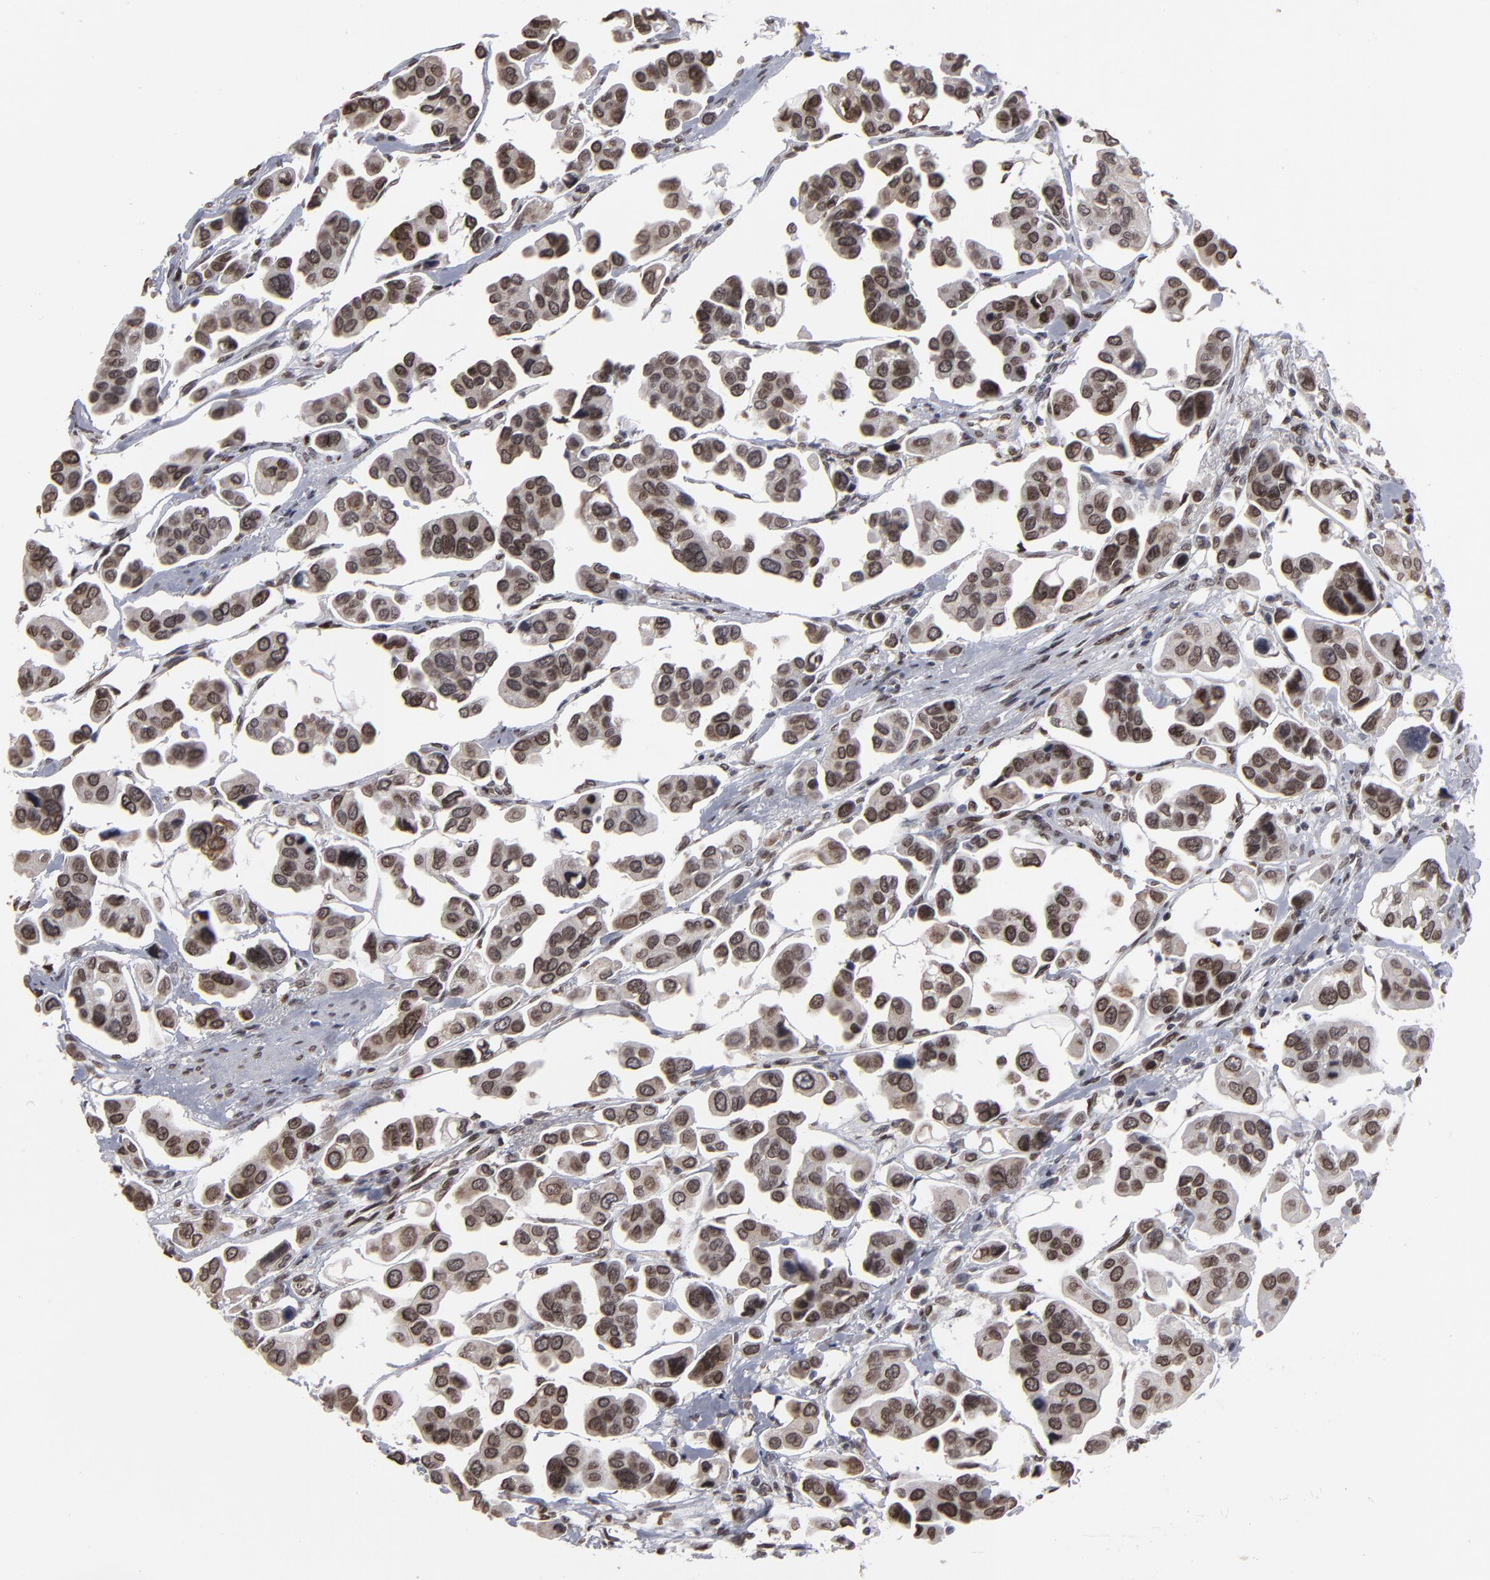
{"staining": {"intensity": "moderate", "quantity": "25%-75%", "location": "nuclear"}, "tissue": "urothelial cancer", "cell_type": "Tumor cells", "image_type": "cancer", "snomed": [{"axis": "morphology", "description": "Adenocarcinoma, NOS"}, {"axis": "topography", "description": "Urinary bladder"}], "caption": "The immunohistochemical stain highlights moderate nuclear expression in tumor cells of urothelial cancer tissue.", "gene": "BAZ1A", "patient": {"sex": "male", "age": 61}}